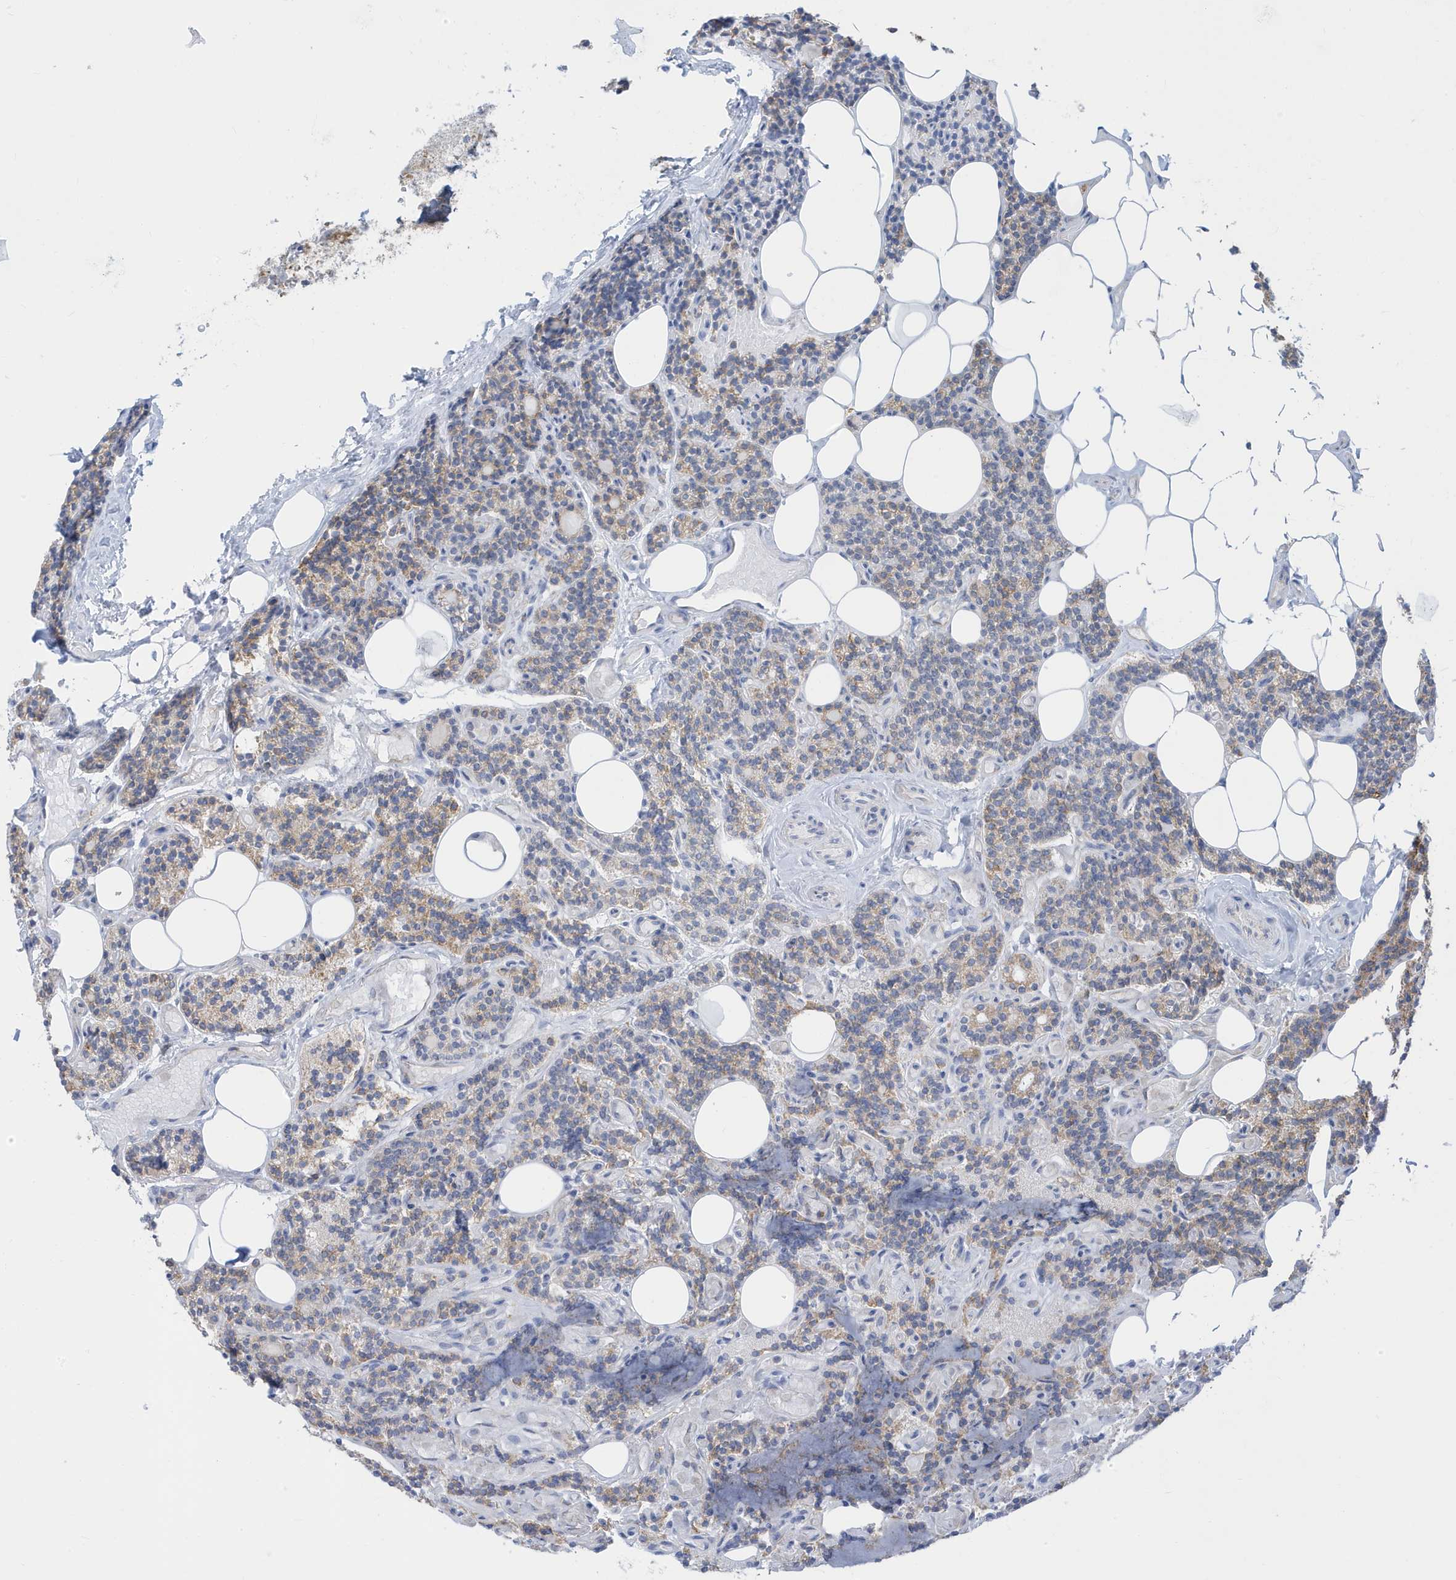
{"staining": {"intensity": "weak", "quantity": "<25%", "location": "cytoplasmic/membranous"}, "tissue": "parathyroid gland", "cell_type": "Glandular cells", "image_type": "normal", "snomed": [{"axis": "morphology", "description": "Normal tissue, NOS"}, {"axis": "topography", "description": "Parathyroid gland"}], "caption": "Histopathology image shows no protein staining in glandular cells of normal parathyroid gland. (DAB (3,3'-diaminobenzidine) IHC with hematoxylin counter stain).", "gene": "PDIA6", "patient": {"sex": "female", "age": 43}}